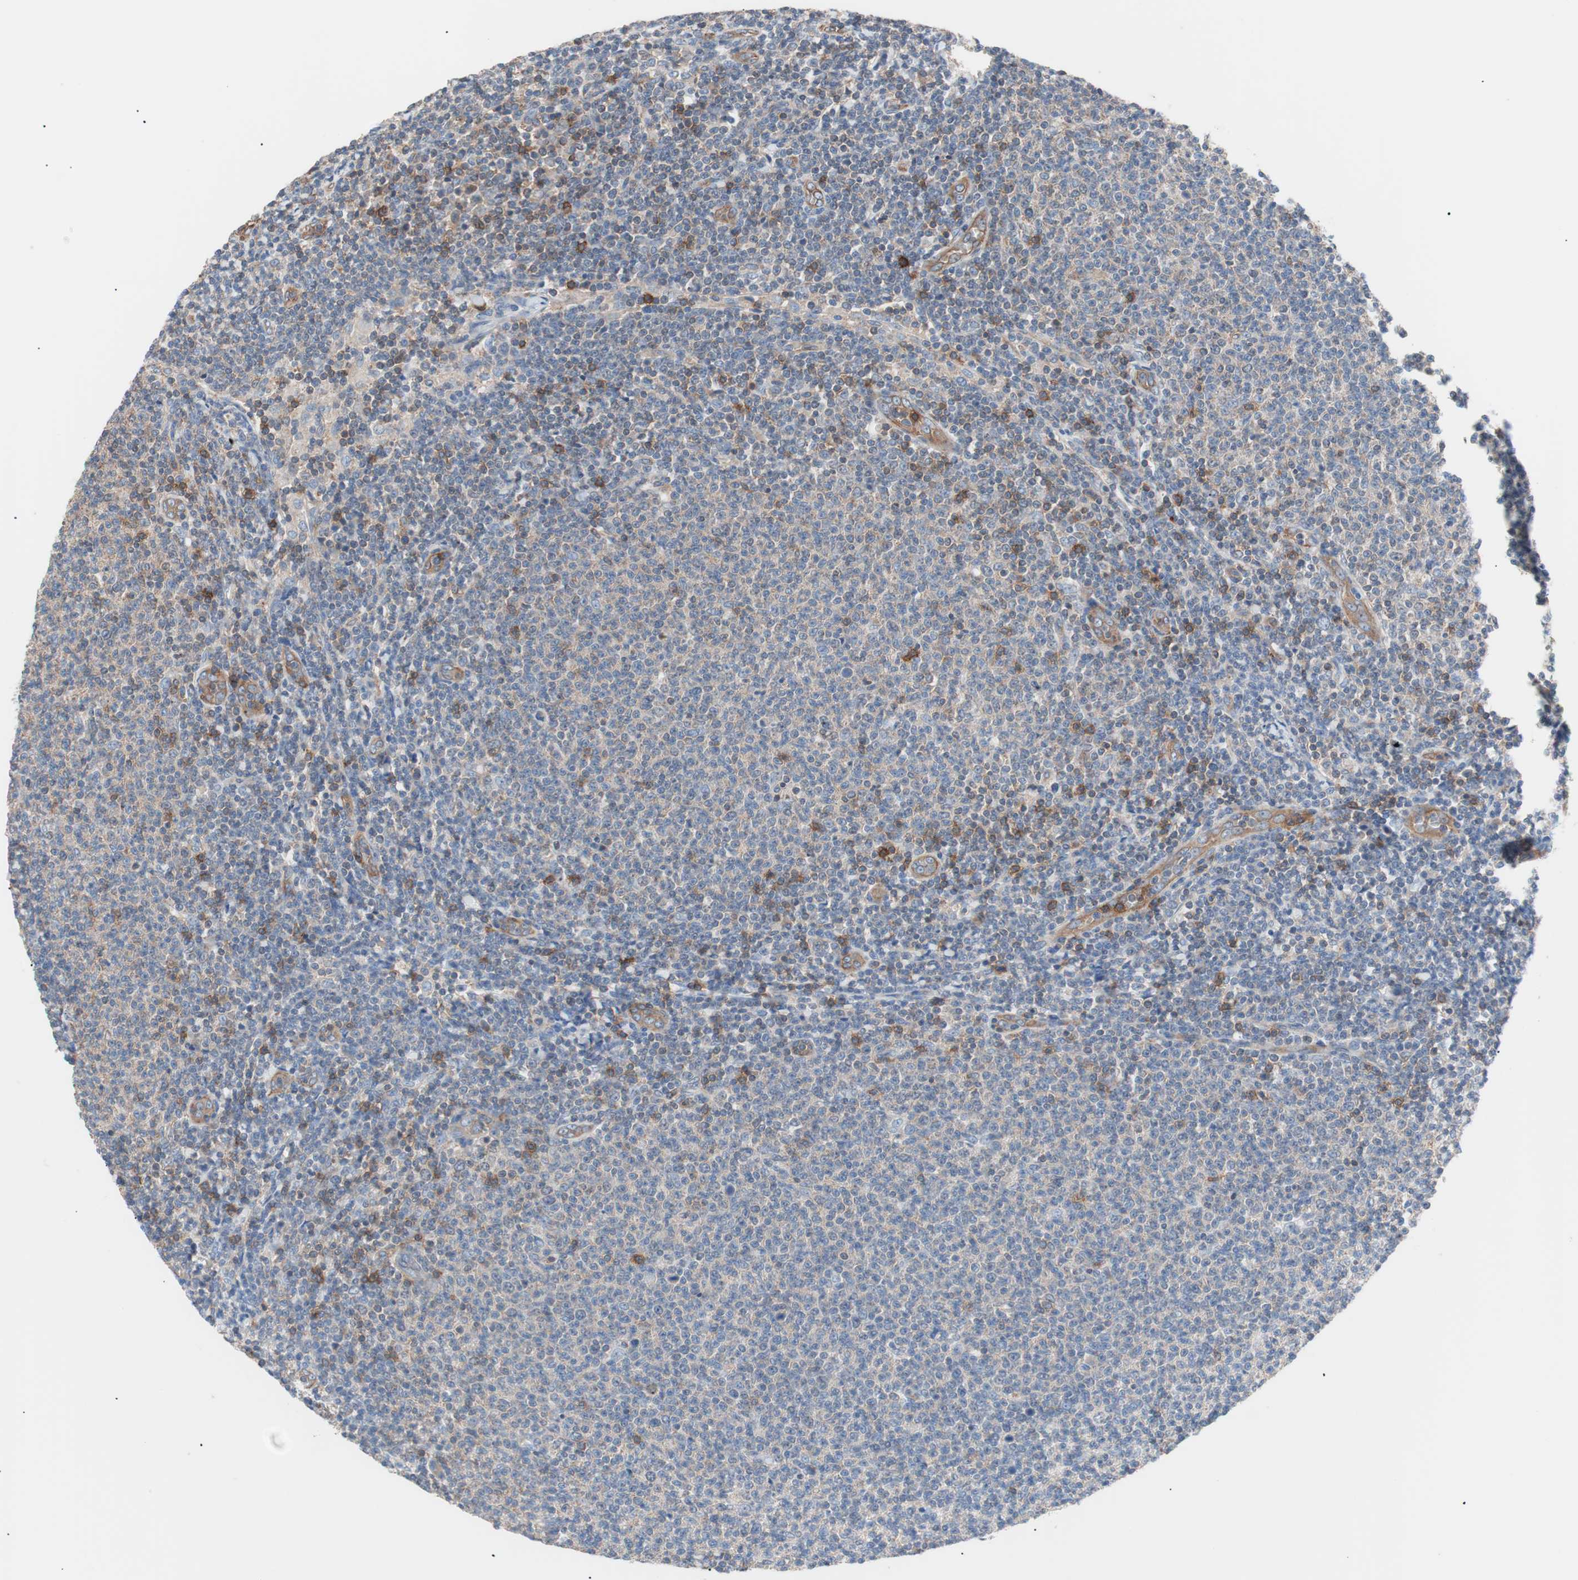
{"staining": {"intensity": "weak", "quantity": "25%-75%", "location": "cytoplasmic/membranous"}, "tissue": "lymphoma", "cell_type": "Tumor cells", "image_type": "cancer", "snomed": [{"axis": "morphology", "description": "Malignant lymphoma, non-Hodgkin's type, Low grade"}, {"axis": "topography", "description": "Lymph node"}], "caption": "Immunohistochemical staining of human lymphoma demonstrates weak cytoplasmic/membranous protein positivity in approximately 25%-75% of tumor cells.", "gene": "GPR160", "patient": {"sex": "male", "age": 66}}